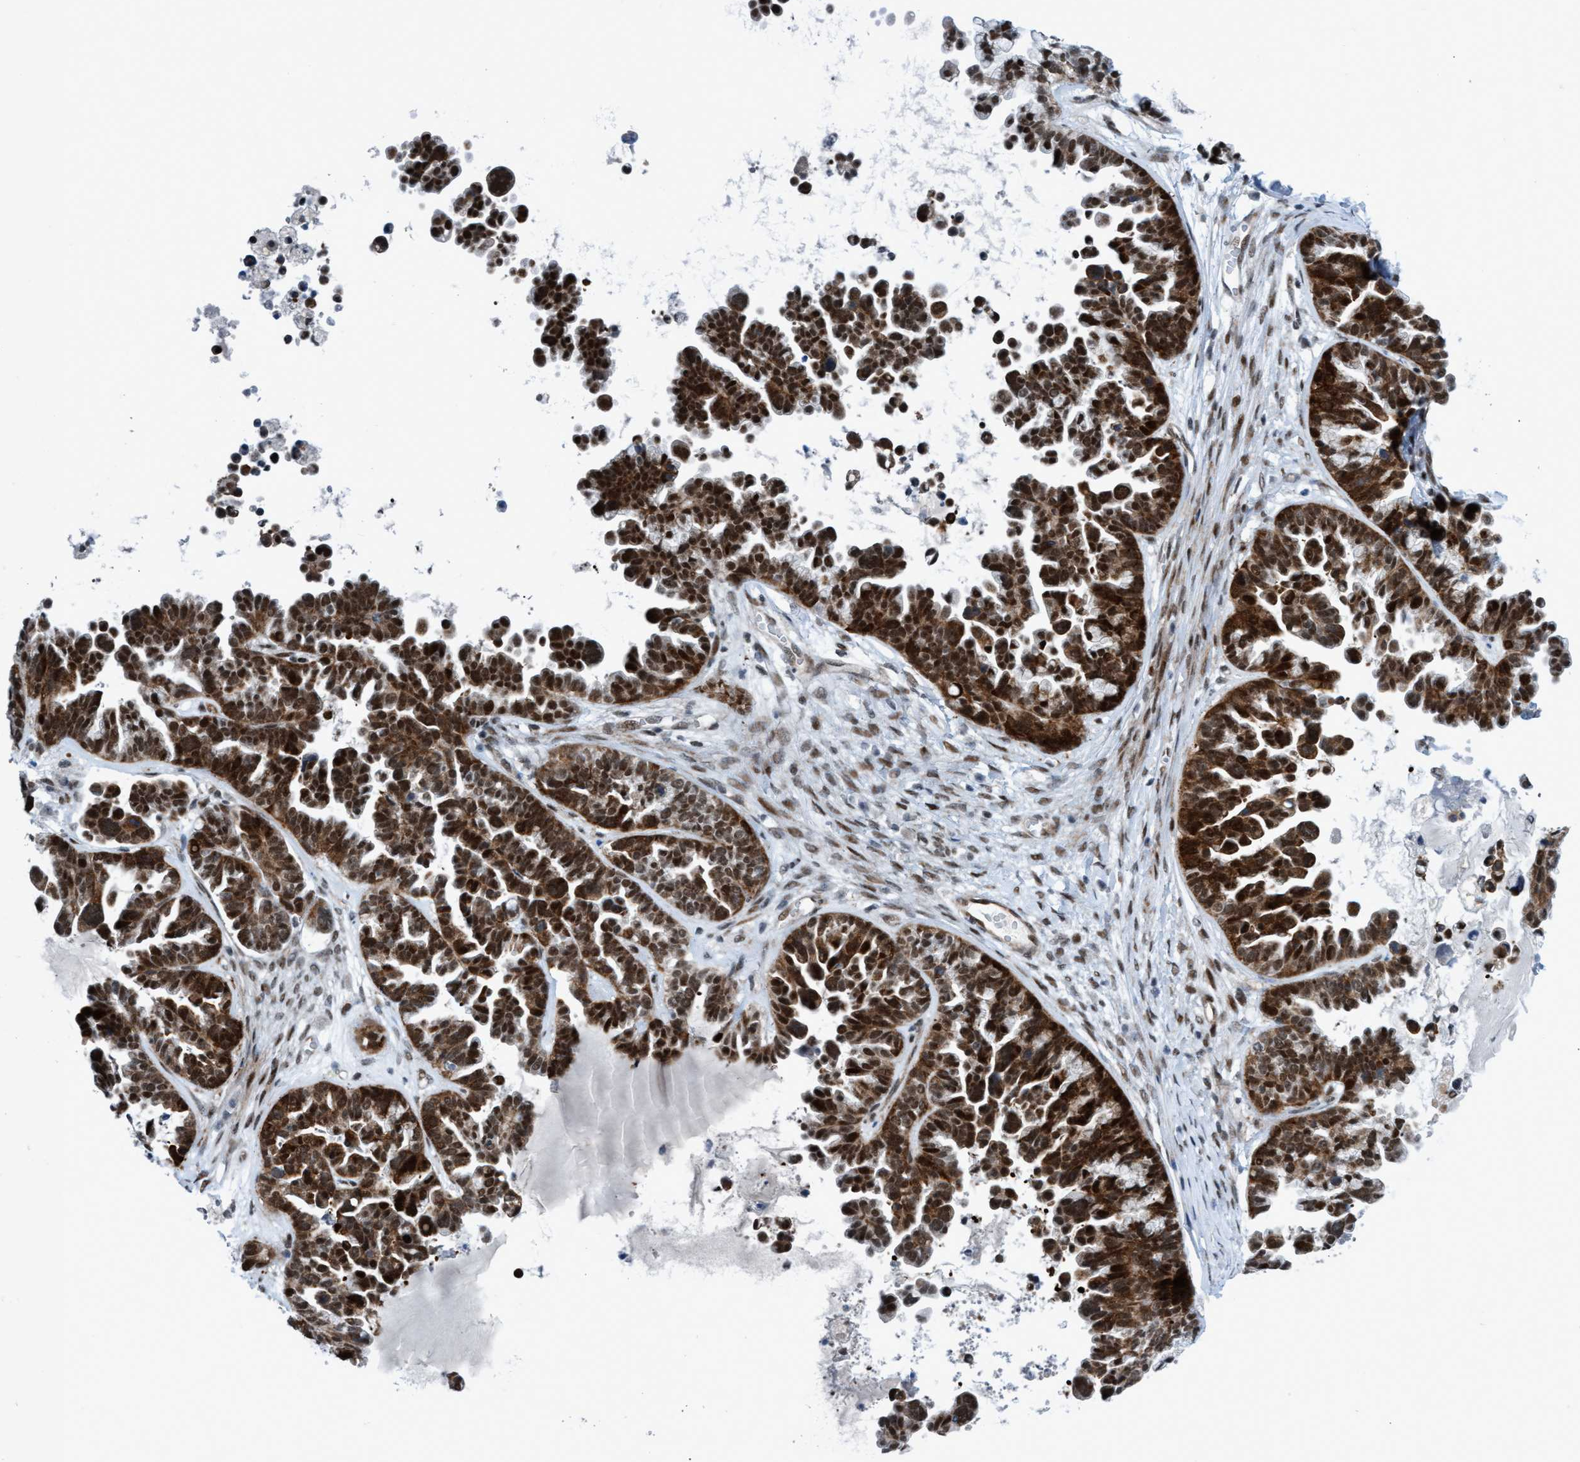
{"staining": {"intensity": "strong", "quantity": ">75%", "location": "cytoplasmic/membranous,nuclear"}, "tissue": "ovarian cancer", "cell_type": "Tumor cells", "image_type": "cancer", "snomed": [{"axis": "morphology", "description": "Cystadenocarcinoma, serous, NOS"}, {"axis": "topography", "description": "Ovary"}], "caption": "This micrograph demonstrates serous cystadenocarcinoma (ovarian) stained with immunohistochemistry to label a protein in brown. The cytoplasmic/membranous and nuclear of tumor cells show strong positivity for the protein. Nuclei are counter-stained blue.", "gene": "CWC27", "patient": {"sex": "female", "age": 56}}